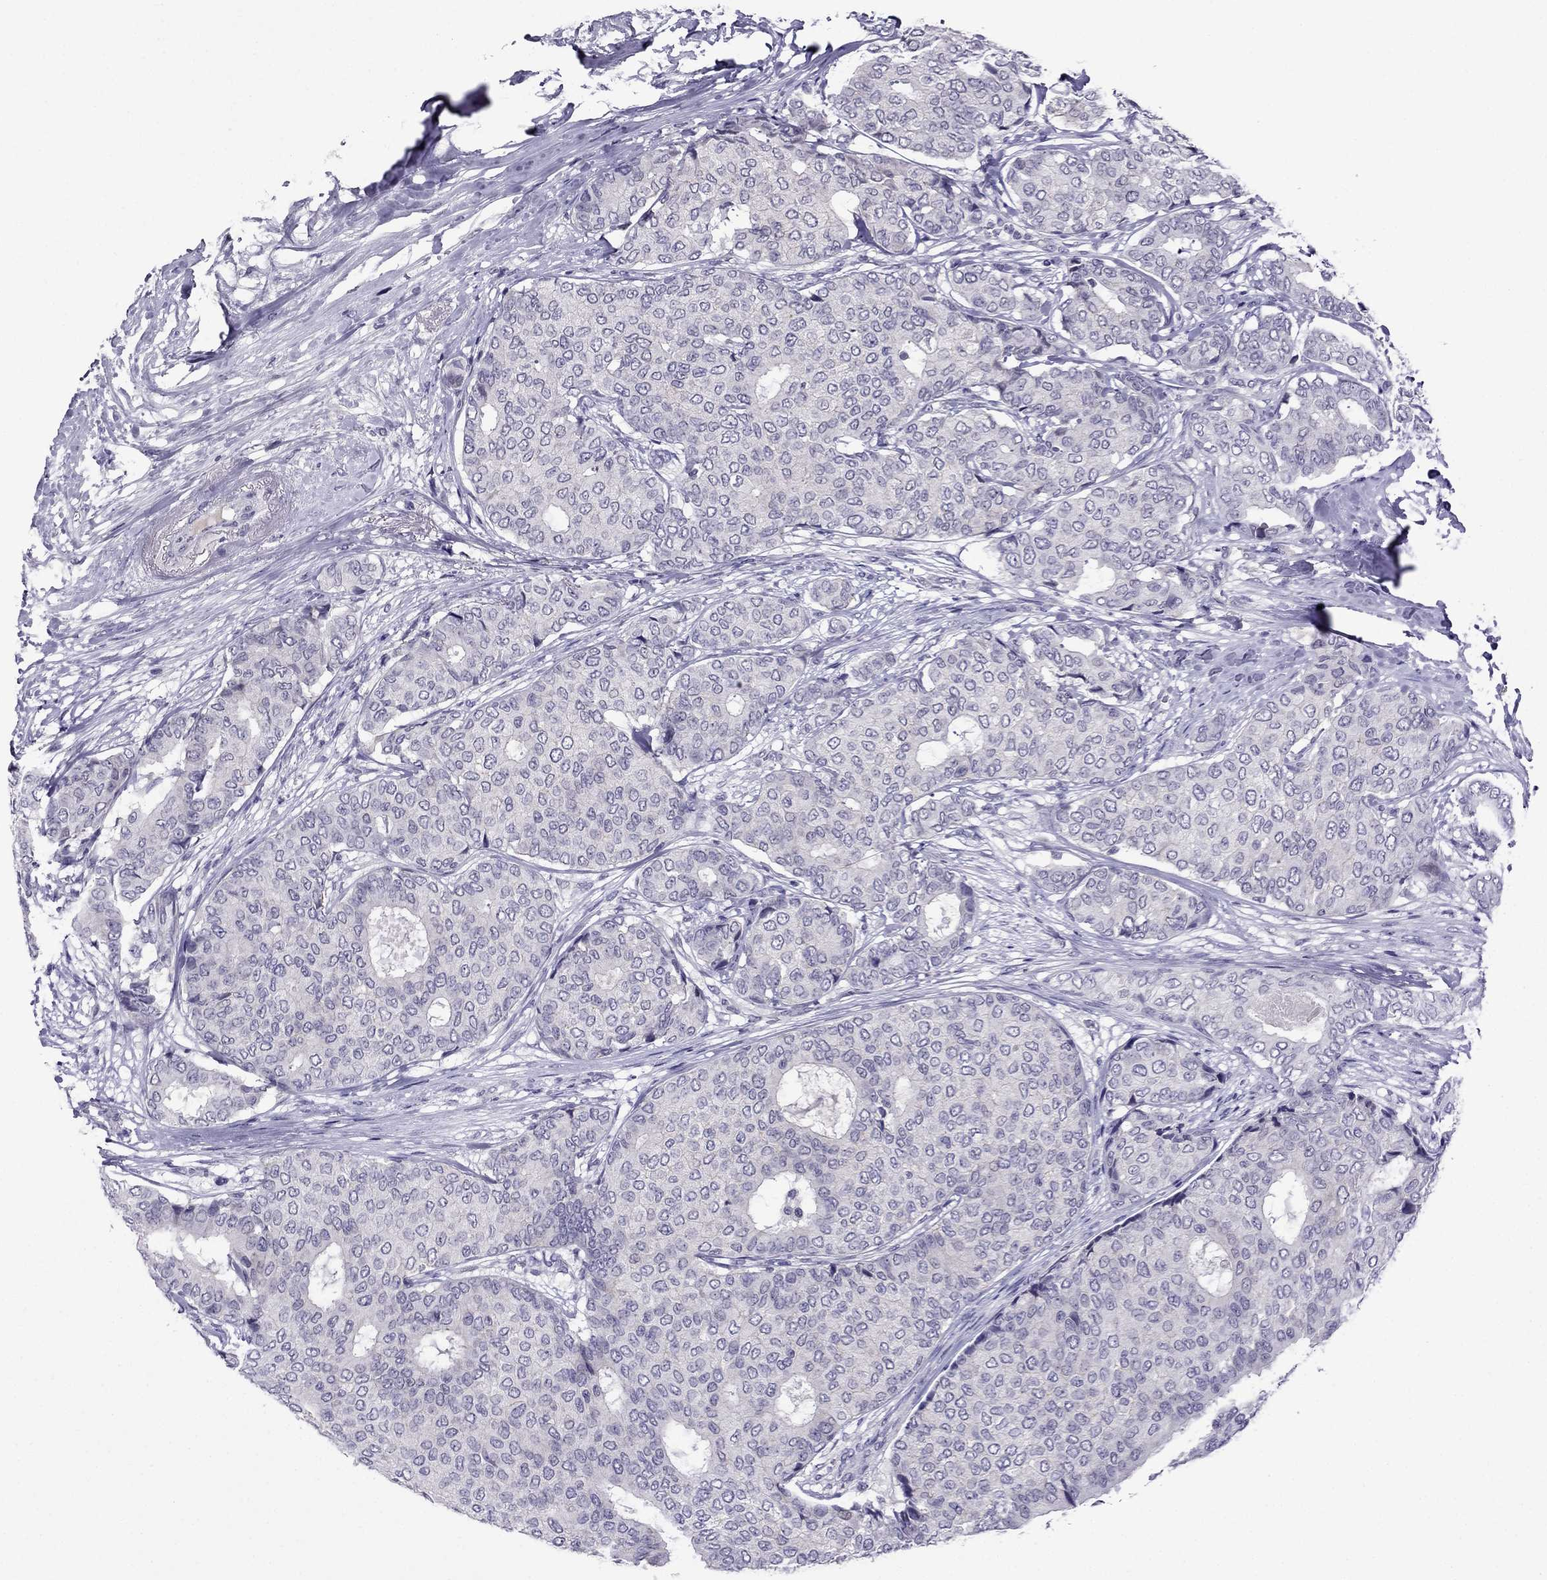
{"staining": {"intensity": "negative", "quantity": "none", "location": "none"}, "tissue": "breast cancer", "cell_type": "Tumor cells", "image_type": "cancer", "snomed": [{"axis": "morphology", "description": "Duct carcinoma"}, {"axis": "topography", "description": "Breast"}], "caption": "IHC of human breast cancer (infiltrating ductal carcinoma) displays no positivity in tumor cells.", "gene": "SPTBN4", "patient": {"sex": "female", "age": 75}}